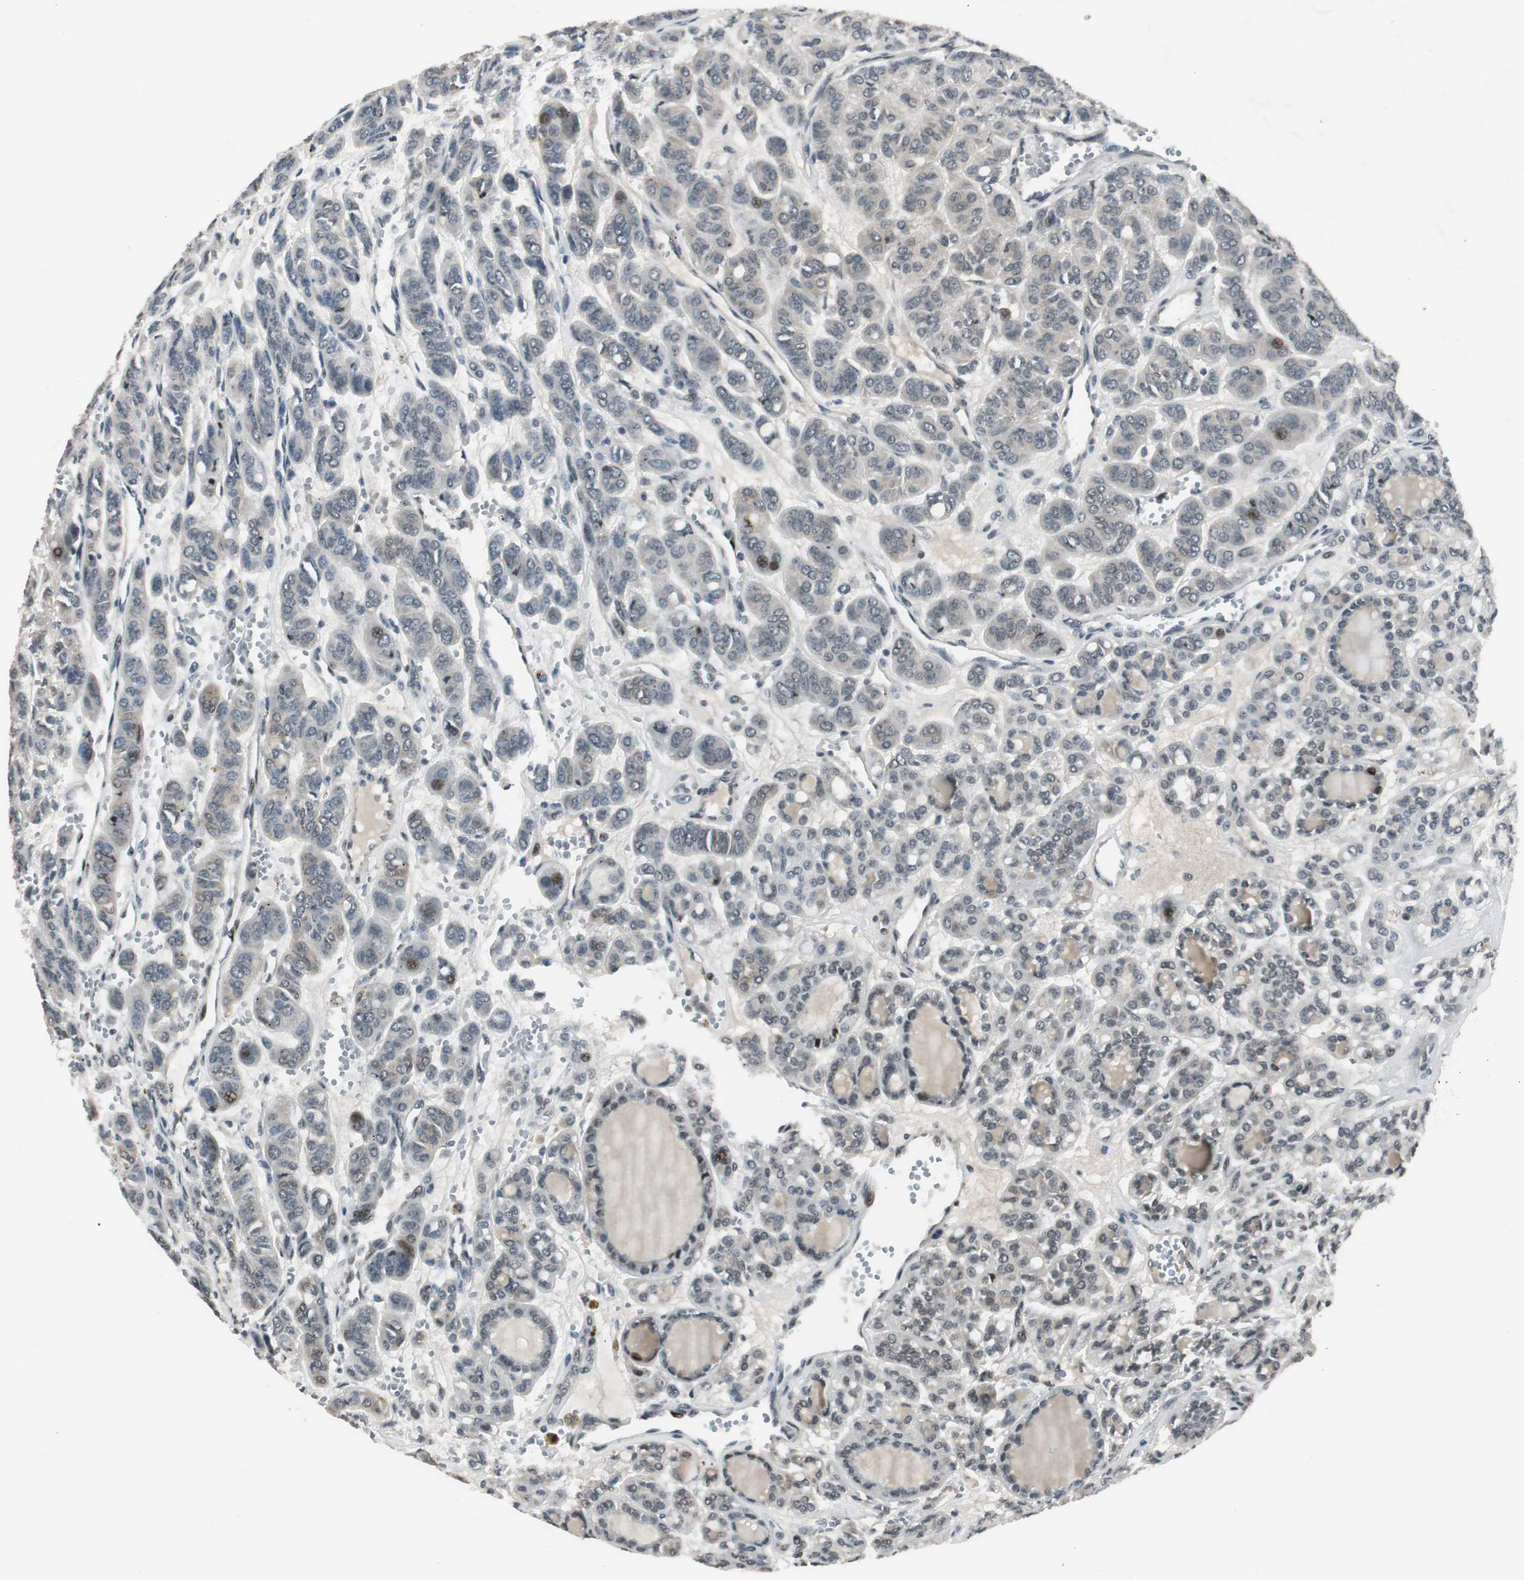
{"staining": {"intensity": "negative", "quantity": "none", "location": "none"}, "tissue": "thyroid cancer", "cell_type": "Tumor cells", "image_type": "cancer", "snomed": [{"axis": "morphology", "description": "Follicular adenoma carcinoma, NOS"}, {"axis": "topography", "description": "Thyroid gland"}], "caption": "High power microscopy histopathology image of an immunohistochemistry image of follicular adenoma carcinoma (thyroid), revealing no significant expression in tumor cells. (DAB immunohistochemistry (IHC) visualized using brightfield microscopy, high magnification).", "gene": "BOLA1", "patient": {"sex": "female", "age": 71}}